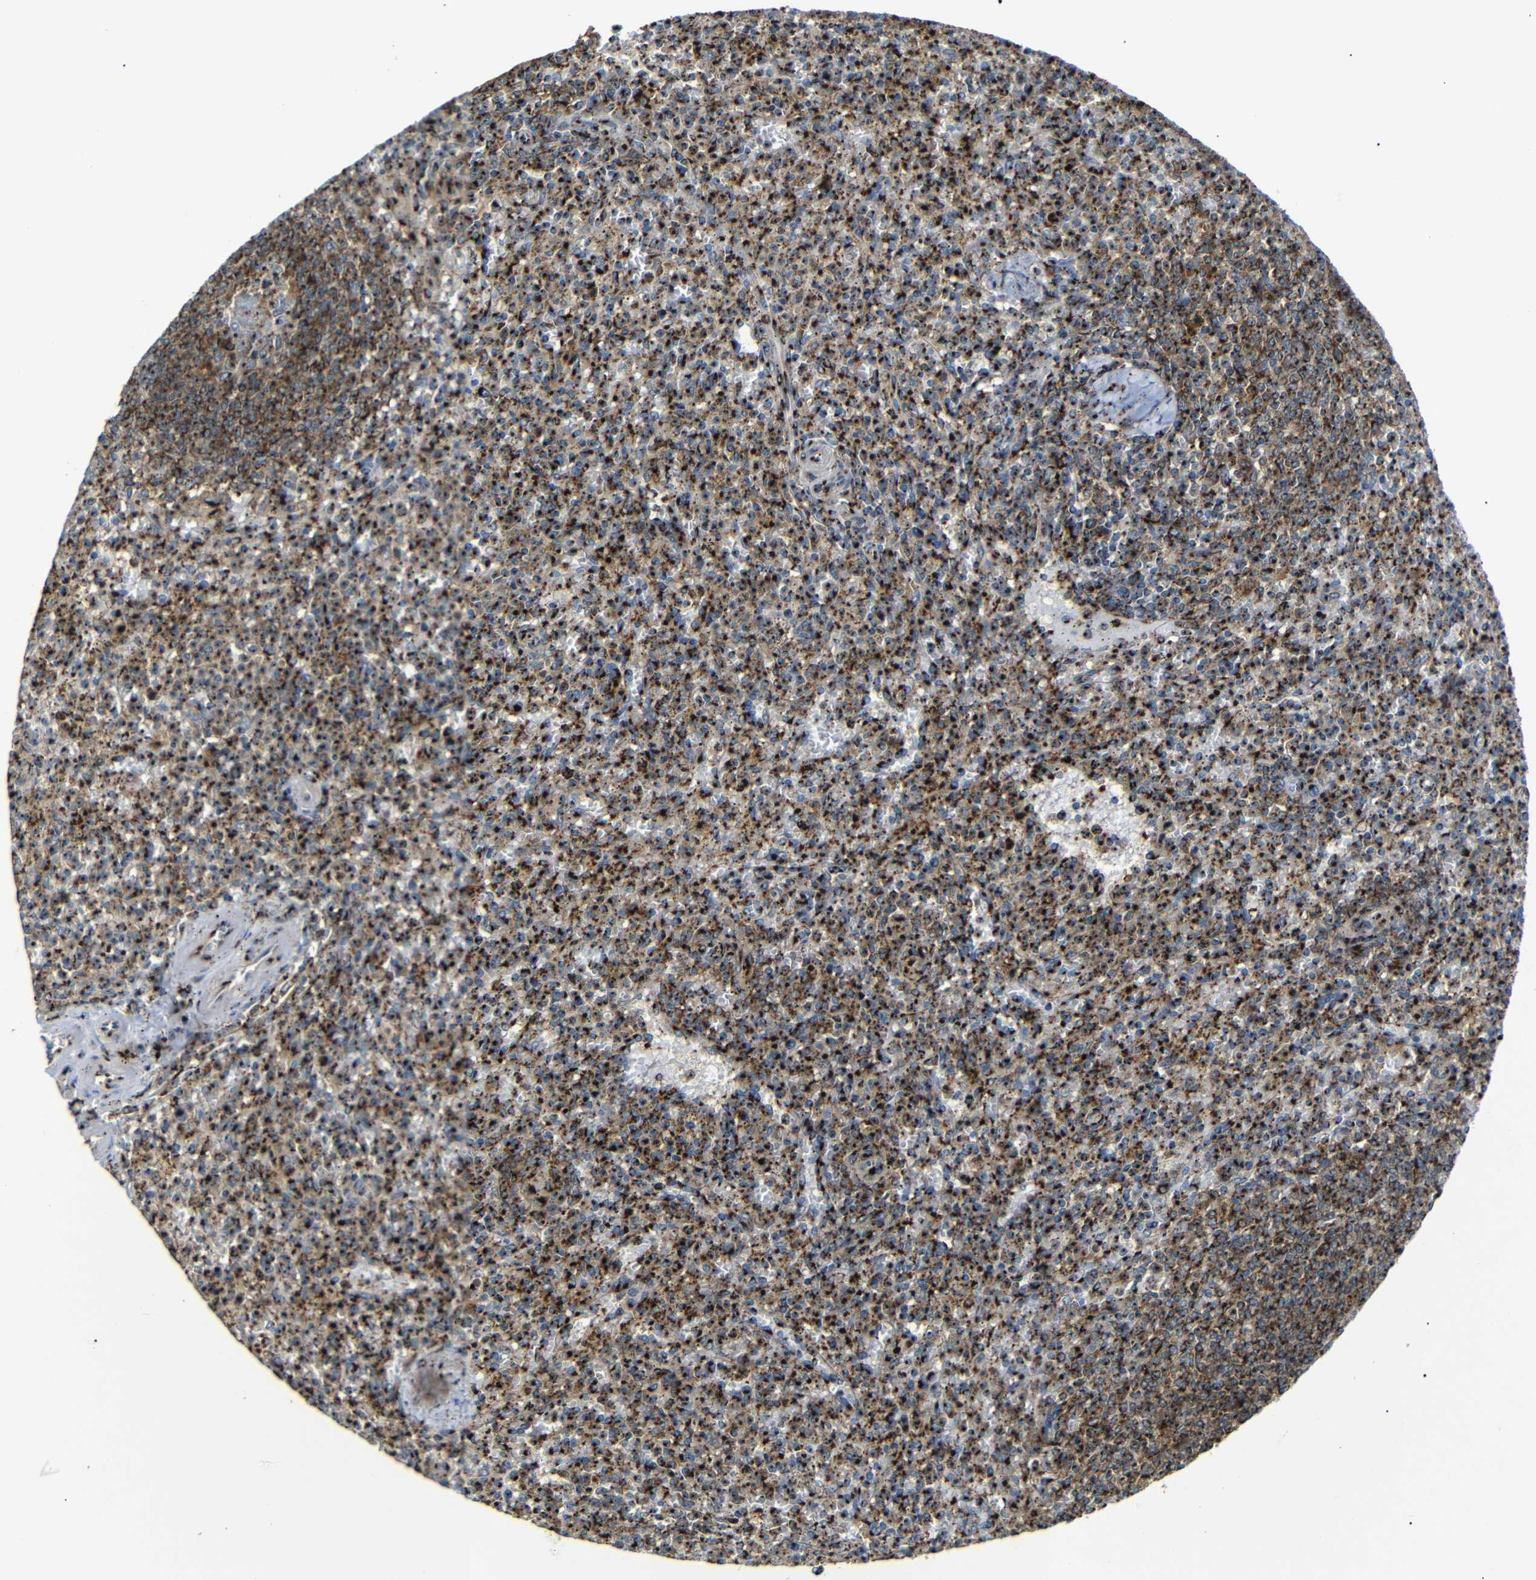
{"staining": {"intensity": "strong", "quantity": ">75%", "location": "cytoplasmic/membranous"}, "tissue": "spleen", "cell_type": "Cells in red pulp", "image_type": "normal", "snomed": [{"axis": "morphology", "description": "Normal tissue, NOS"}, {"axis": "topography", "description": "Spleen"}], "caption": "Immunohistochemical staining of benign spleen demonstrates high levels of strong cytoplasmic/membranous expression in about >75% of cells in red pulp. Nuclei are stained in blue.", "gene": "TGOLN2", "patient": {"sex": "male", "age": 72}}